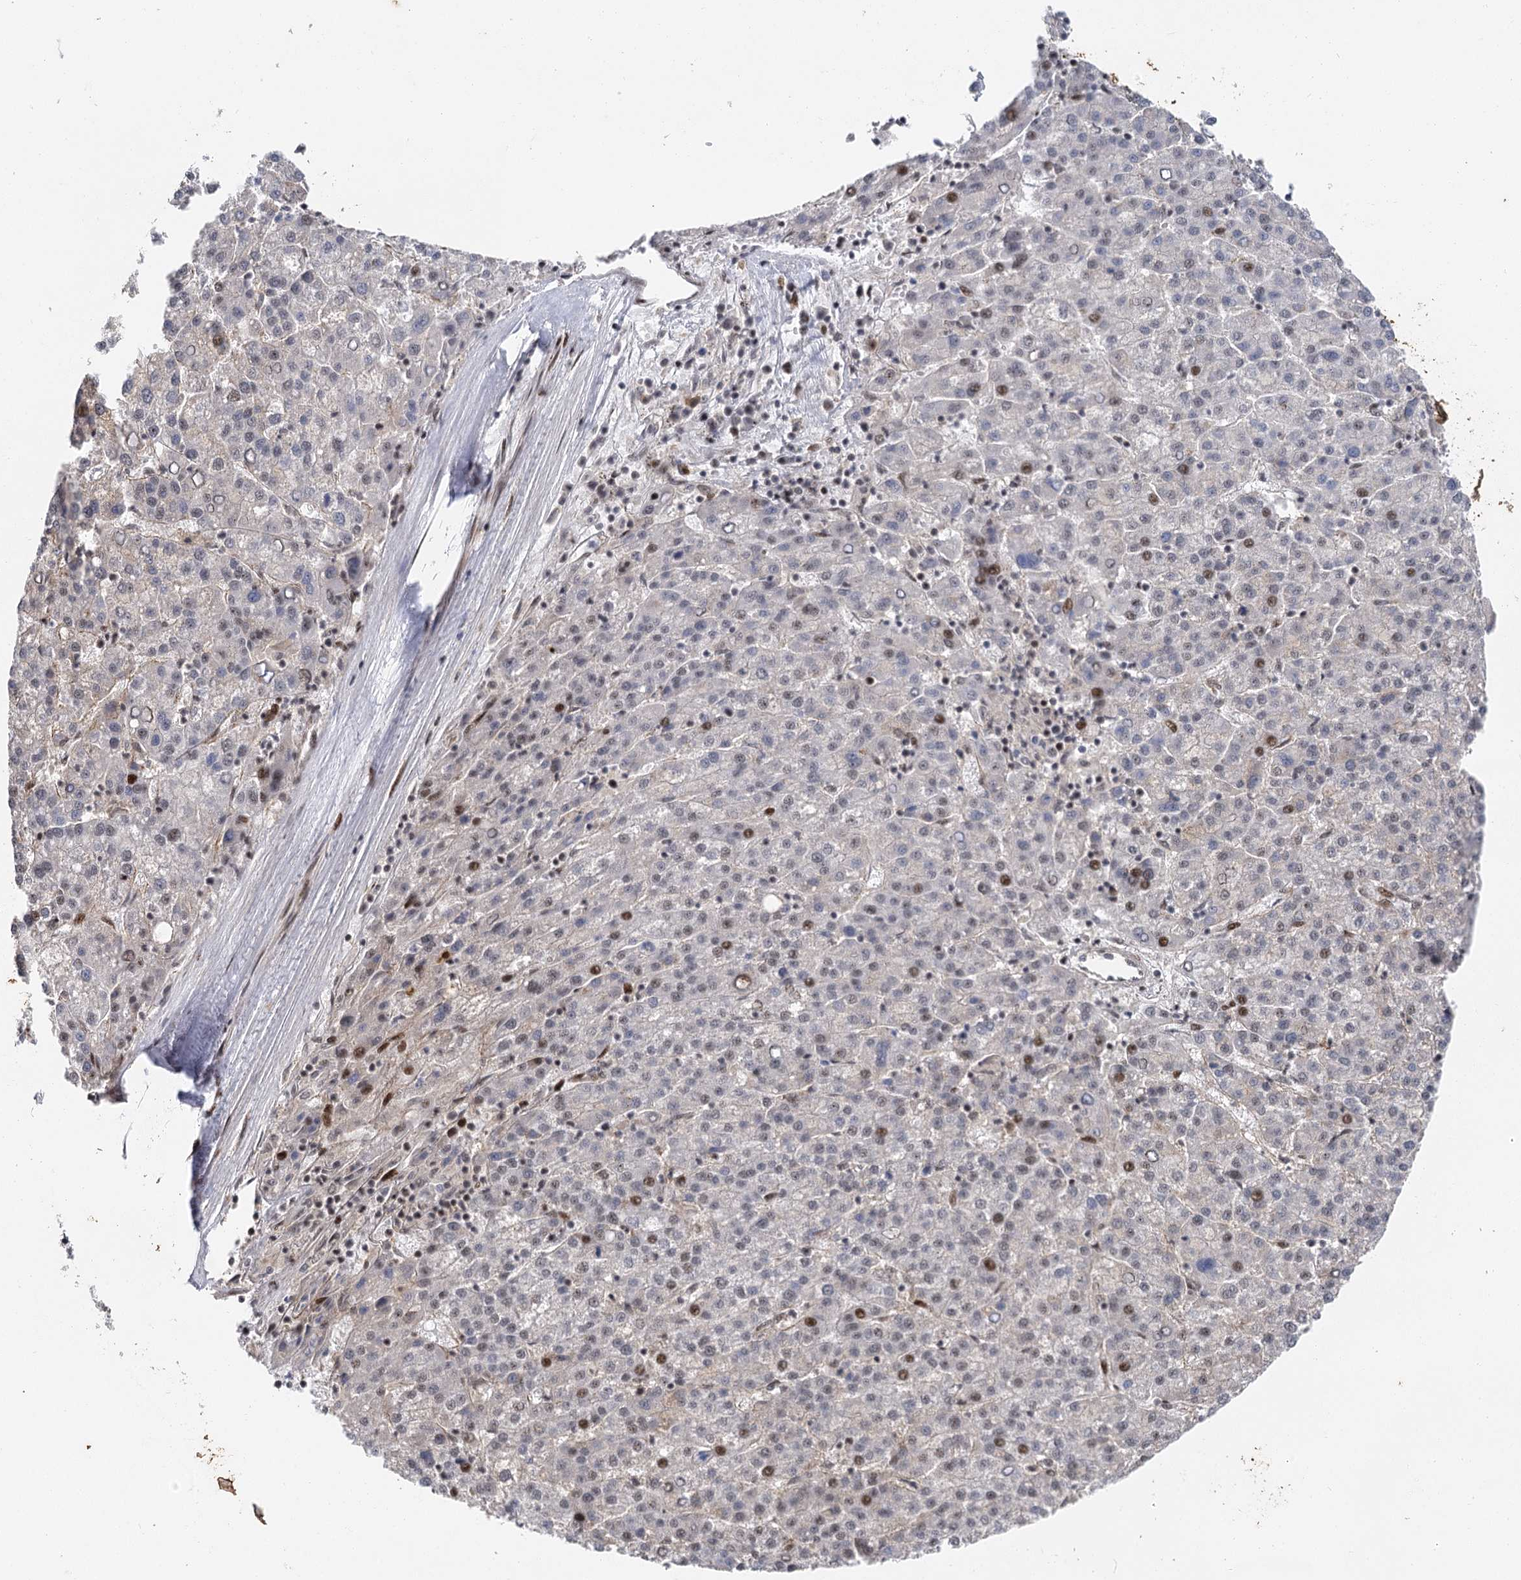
{"staining": {"intensity": "moderate", "quantity": "<25%", "location": "nuclear"}, "tissue": "liver cancer", "cell_type": "Tumor cells", "image_type": "cancer", "snomed": [{"axis": "morphology", "description": "Carcinoma, Hepatocellular, NOS"}, {"axis": "topography", "description": "Liver"}], "caption": "A histopathology image of human liver cancer (hepatocellular carcinoma) stained for a protein displays moderate nuclear brown staining in tumor cells. The staining was performed using DAB, with brown indicating positive protein expression. Nuclei are stained blue with hematoxylin.", "gene": "IL11RA", "patient": {"sex": "female", "age": 58}}